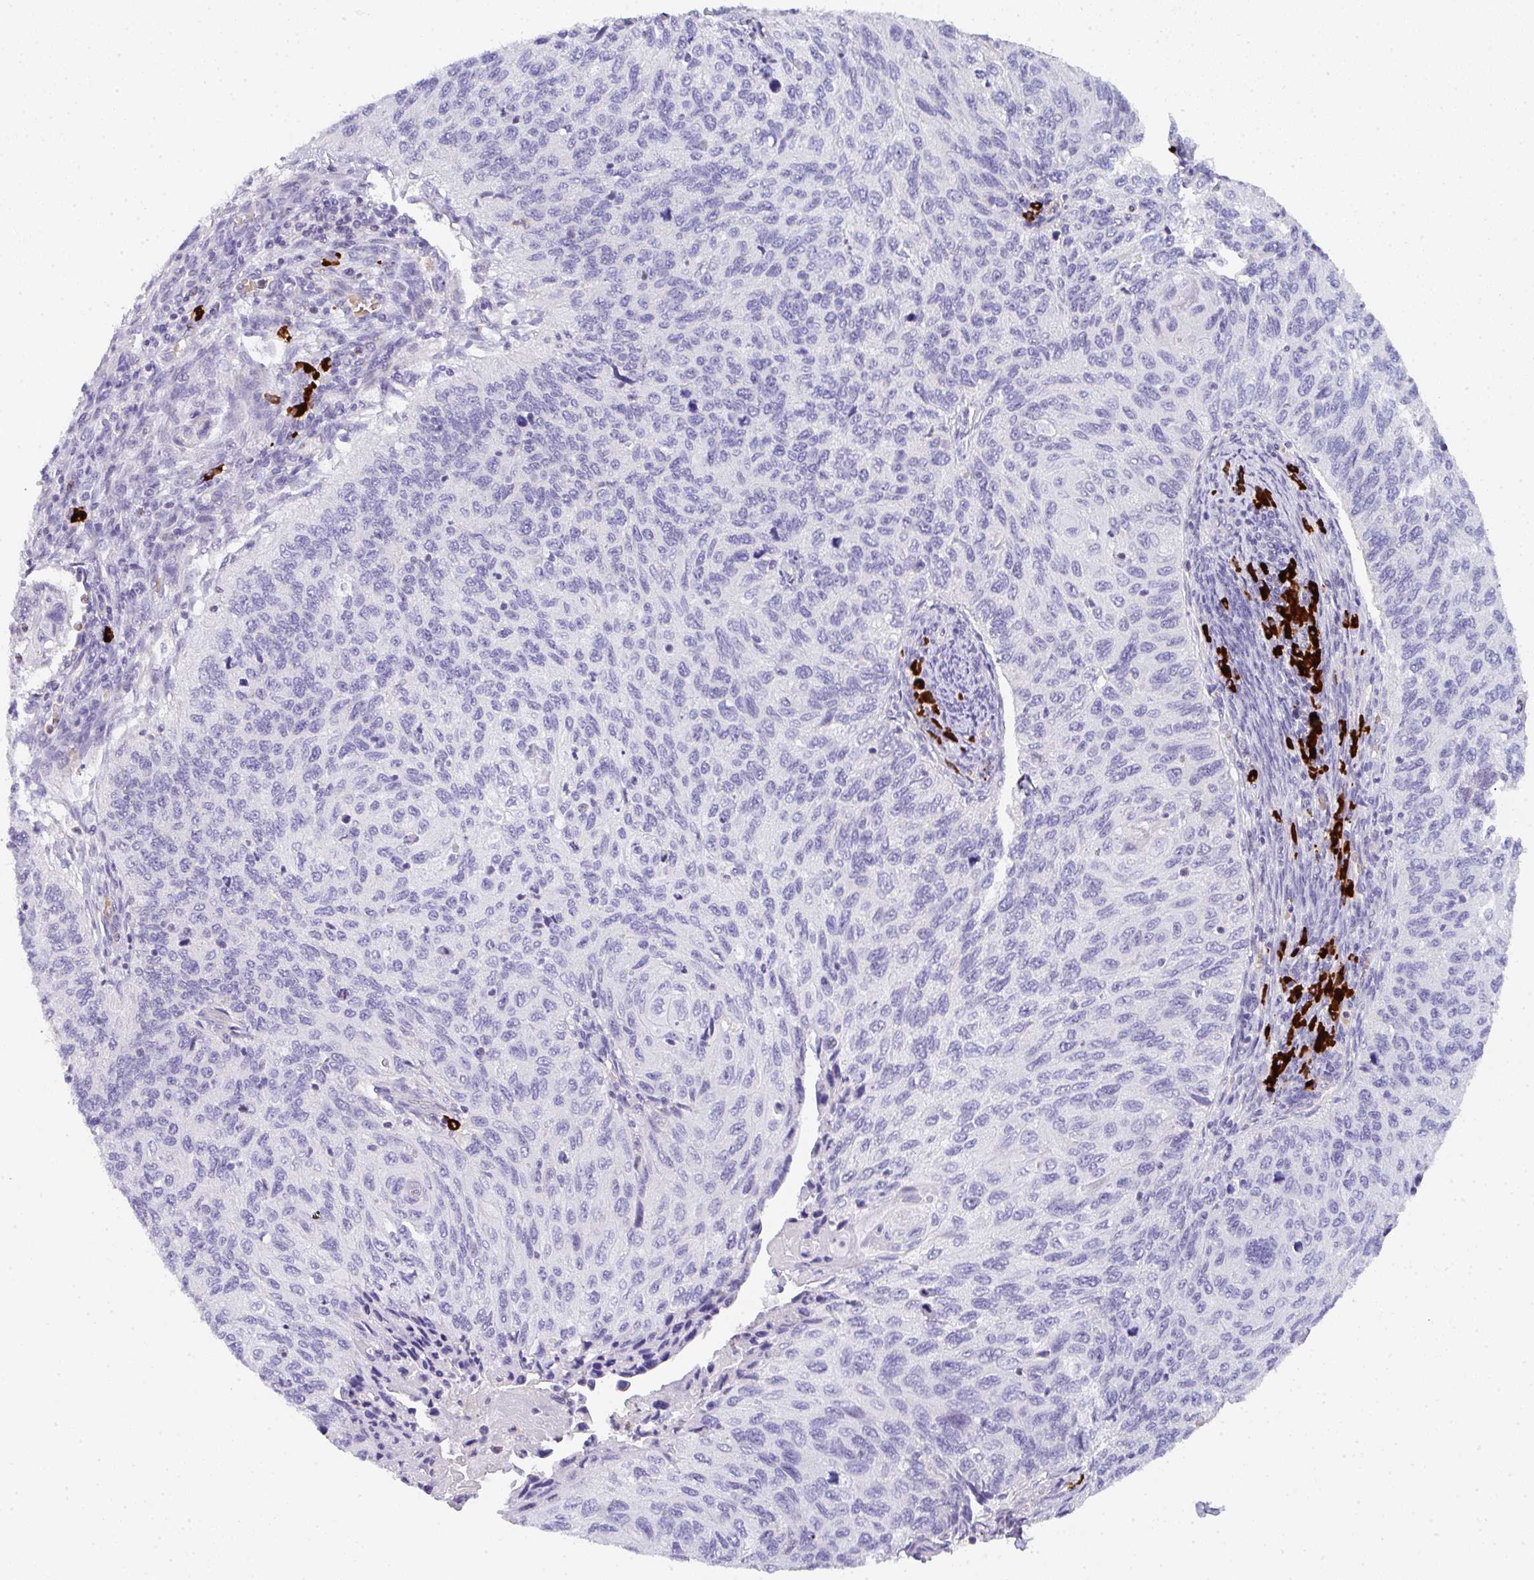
{"staining": {"intensity": "negative", "quantity": "none", "location": "none"}, "tissue": "cervical cancer", "cell_type": "Tumor cells", "image_type": "cancer", "snomed": [{"axis": "morphology", "description": "Squamous cell carcinoma, NOS"}, {"axis": "topography", "description": "Cervix"}], "caption": "This is a histopathology image of immunohistochemistry (IHC) staining of cervical cancer, which shows no positivity in tumor cells.", "gene": "CACNA1S", "patient": {"sex": "female", "age": 70}}